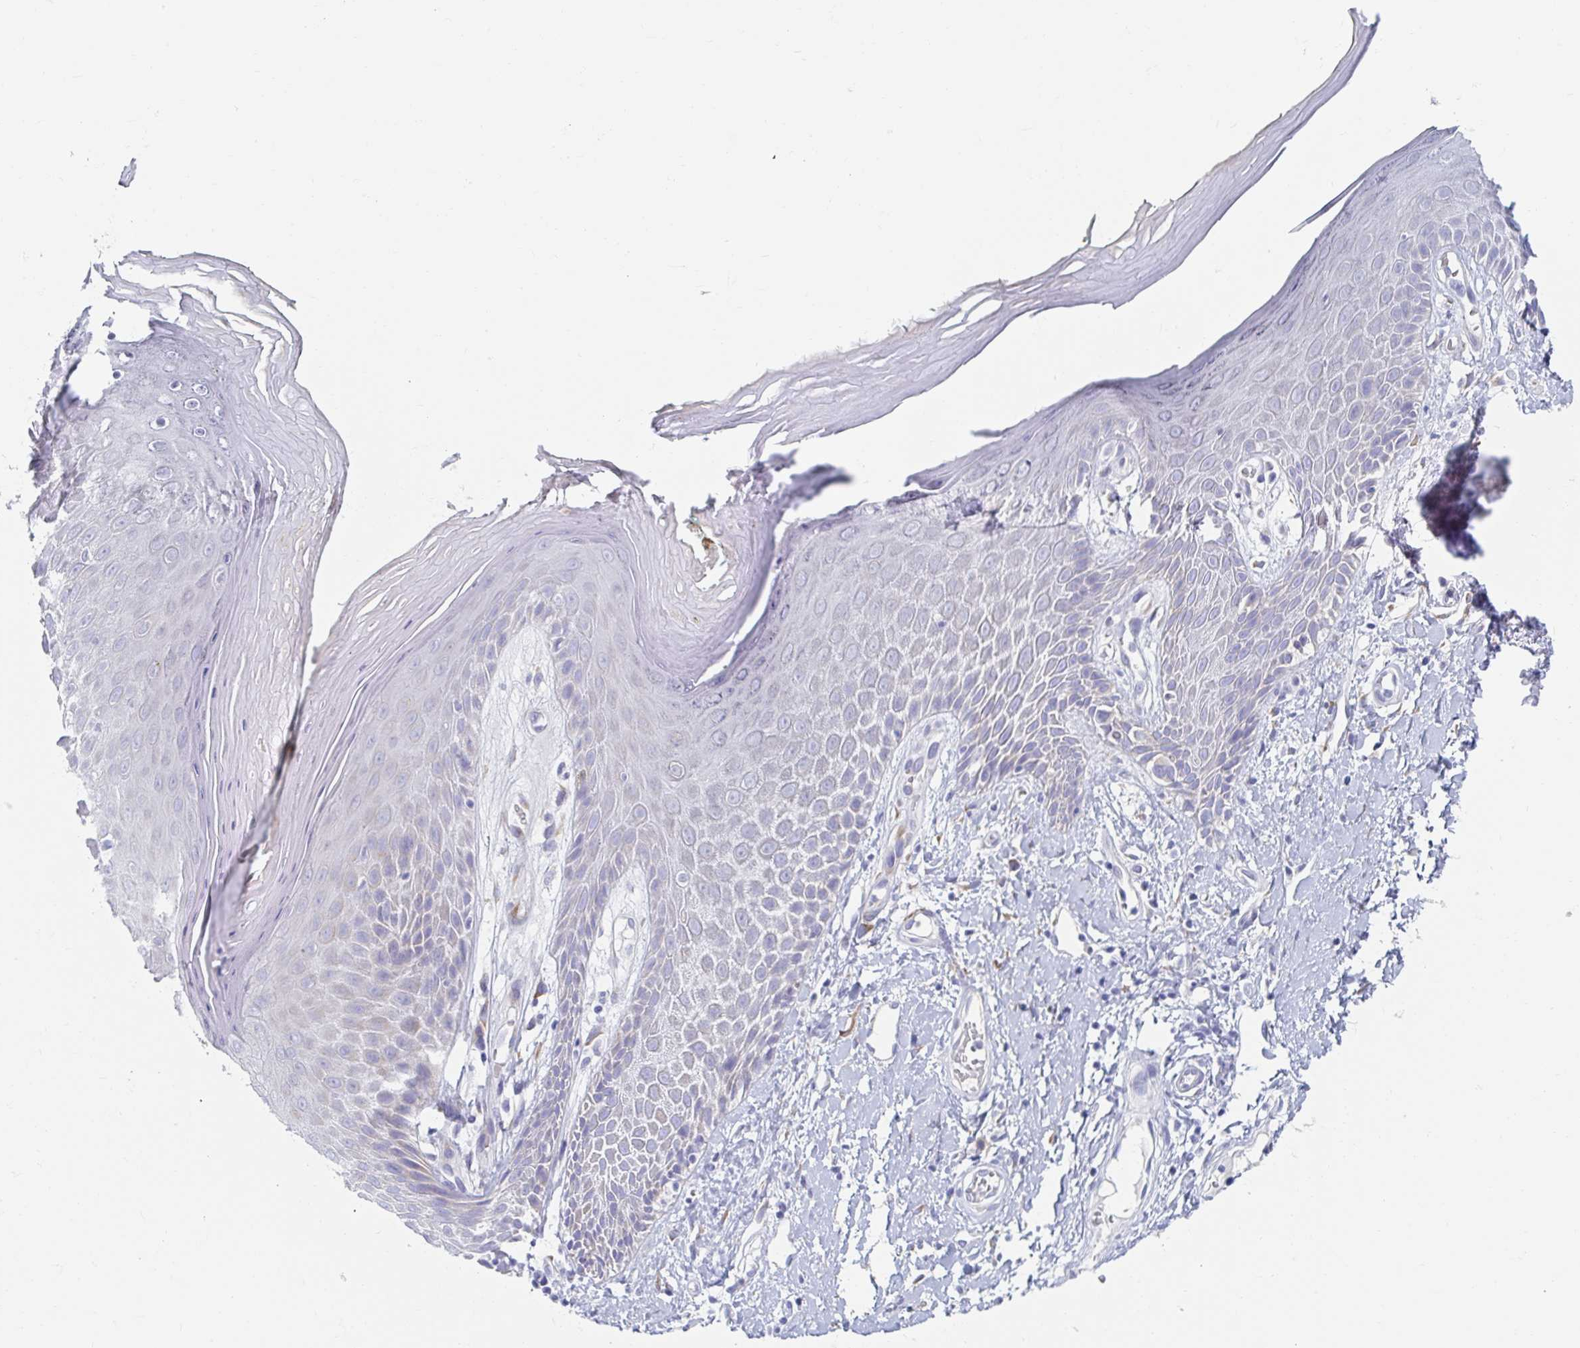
{"staining": {"intensity": "negative", "quantity": "none", "location": "none"}, "tissue": "skin", "cell_type": "Epidermal cells", "image_type": "normal", "snomed": [{"axis": "morphology", "description": "Normal tissue, NOS"}, {"axis": "topography", "description": "Anal"}, {"axis": "topography", "description": "Peripheral nerve tissue"}], "caption": "DAB (3,3'-diaminobenzidine) immunohistochemical staining of unremarkable skin exhibits no significant staining in epidermal cells.", "gene": "MYLK2", "patient": {"sex": "male", "age": 78}}